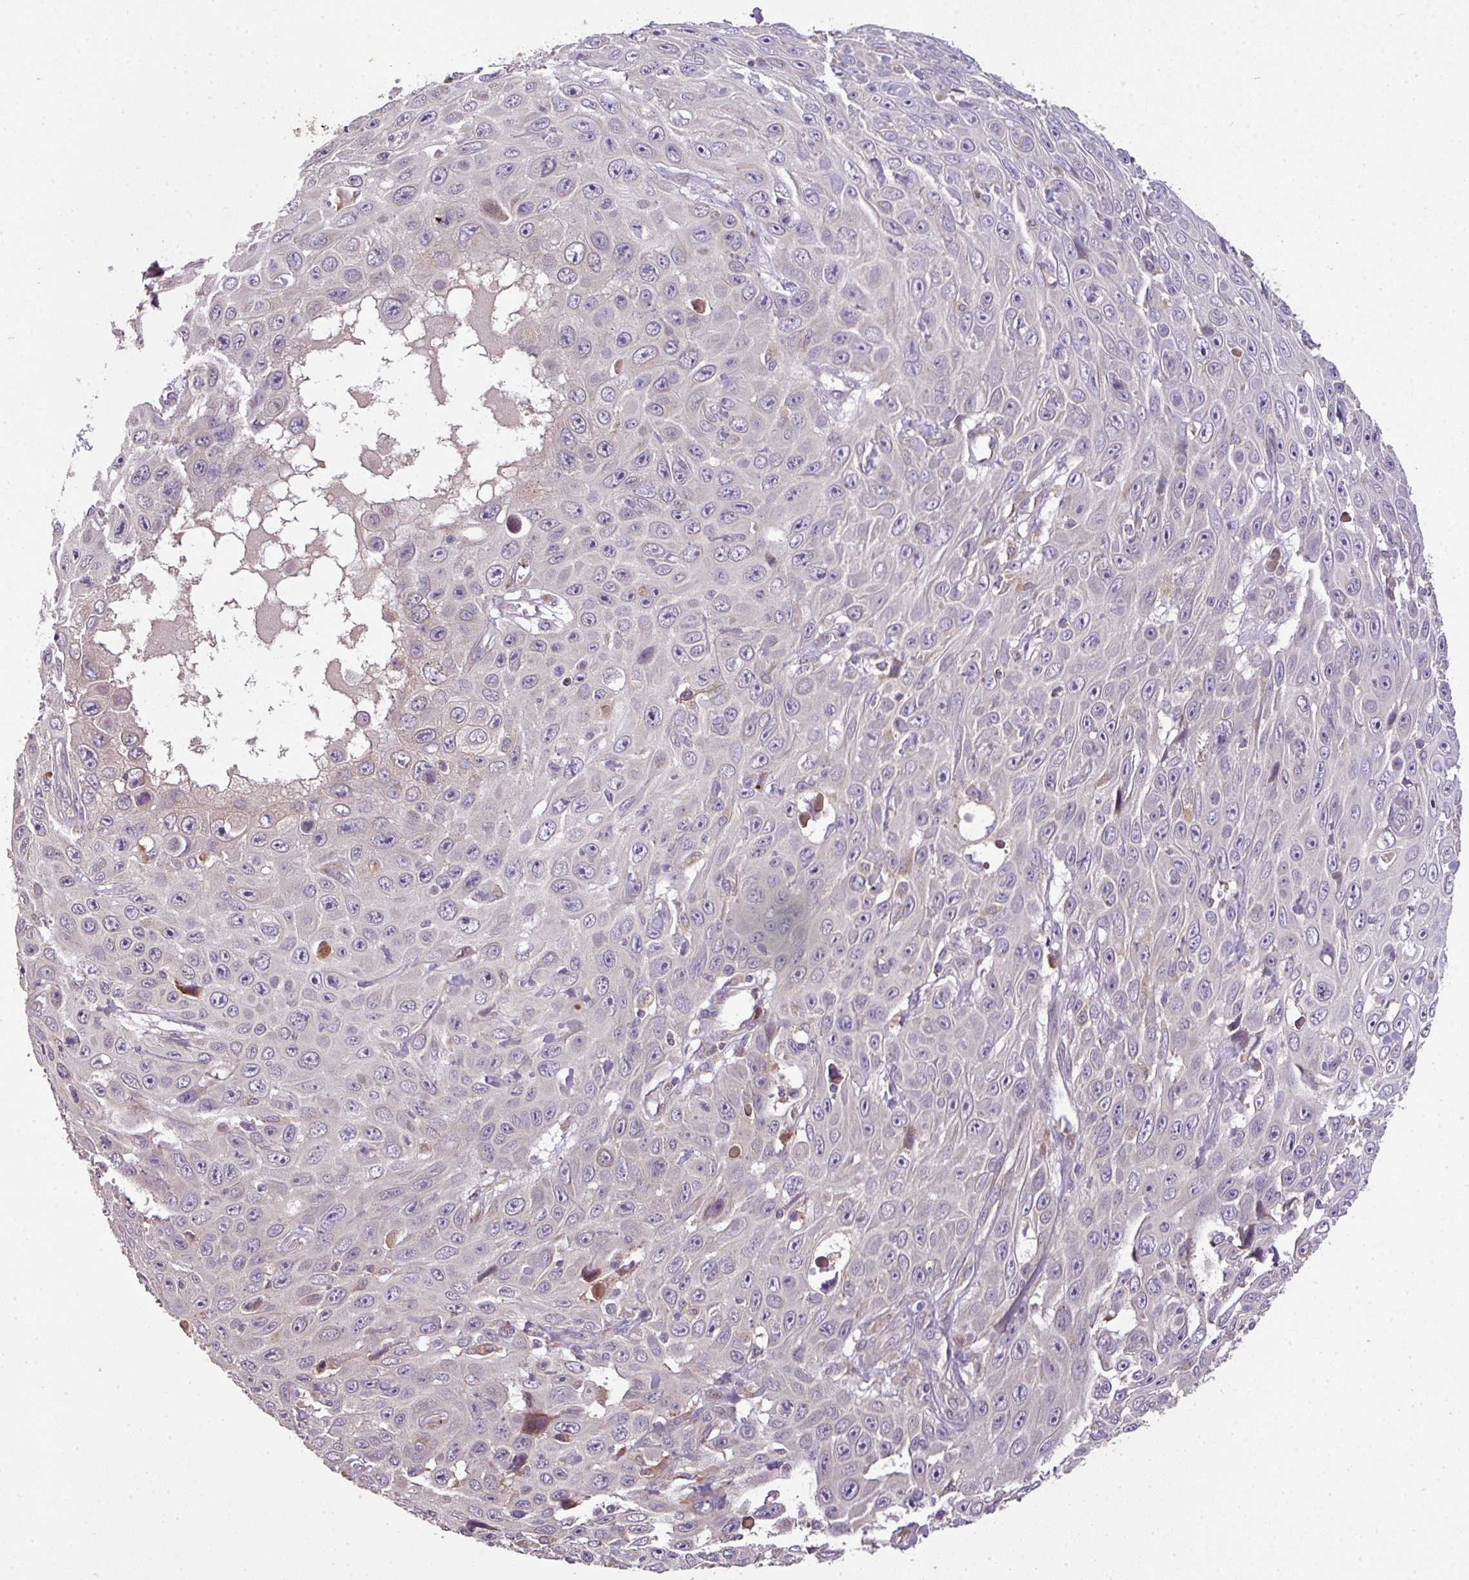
{"staining": {"intensity": "negative", "quantity": "none", "location": "none"}, "tissue": "skin cancer", "cell_type": "Tumor cells", "image_type": "cancer", "snomed": [{"axis": "morphology", "description": "Squamous cell carcinoma, NOS"}, {"axis": "topography", "description": "Skin"}], "caption": "The photomicrograph displays no staining of tumor cells in skin squamous cell carcinoma.", "gene": "SPCS3", "patient": {"sex": "male", "age": 82}}